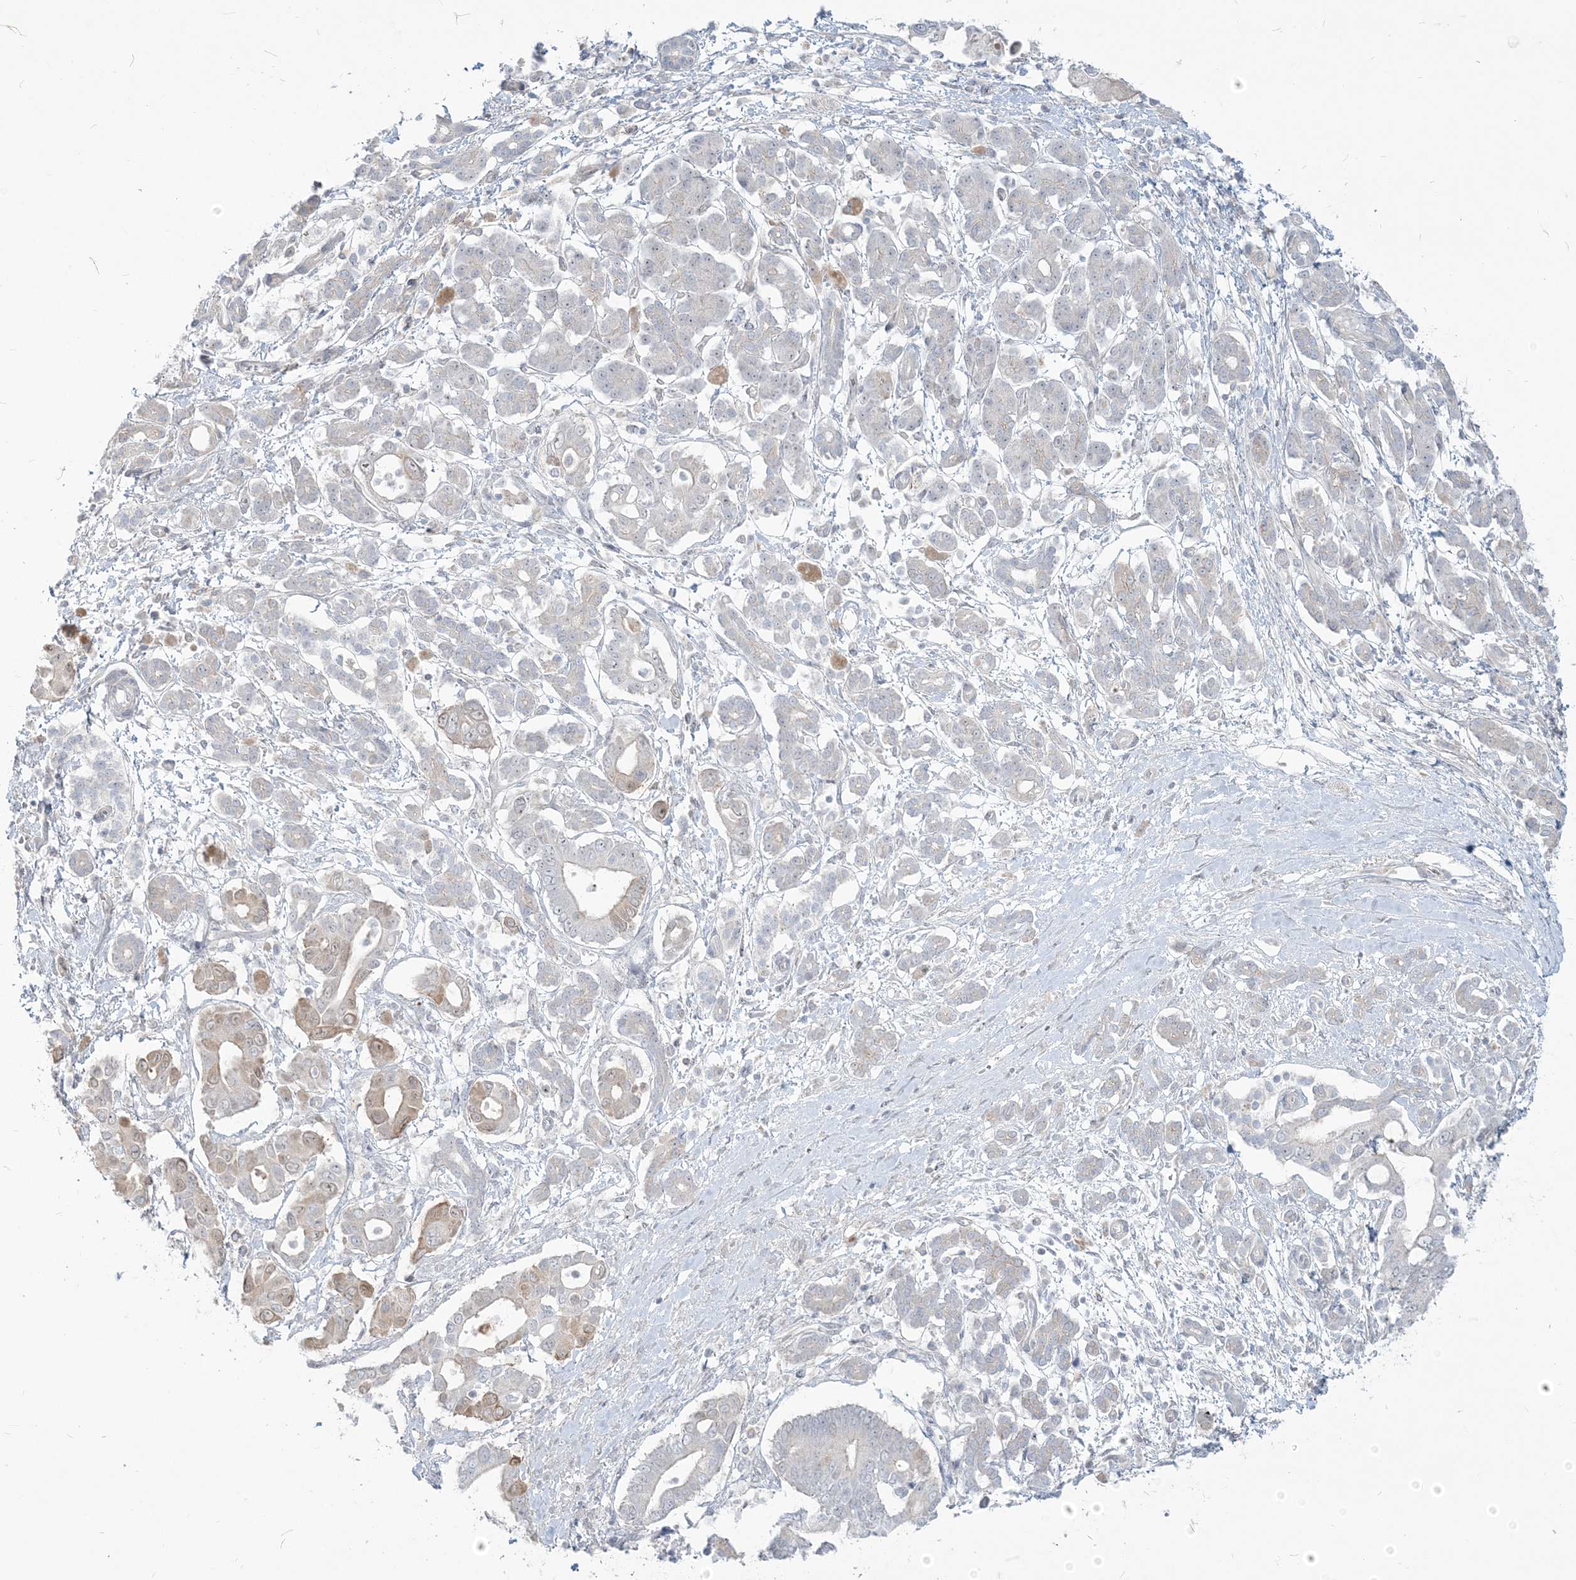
{"staining": {"intensity": "weak", "quantity": "<25%", "location": "cytoplasmic/membranous"}, "tissue": "pancreatic cancer", "cell_type": "Tumor cells", "image_type": "cancer", "snomed": [{"axis": "morphology", "description": "Adenocarcinoma, NOS"}, {"axis": "topography", "description": "Pancreas"}], "caption": "High power microscopy photomicrograph of an immunohistochemistry (IHC) histopathology image of pancreatic cancer, revealing no significant staining in tumor cells. (Stains: DAB (3,3'-diaminobenzidine) immunohistochemistry with hematoxylin counter stain, Microscopy: brightfield microscopy at high magnification).", "gene": "SDAD1", "patient": {"sex": "male", "age": 68}}